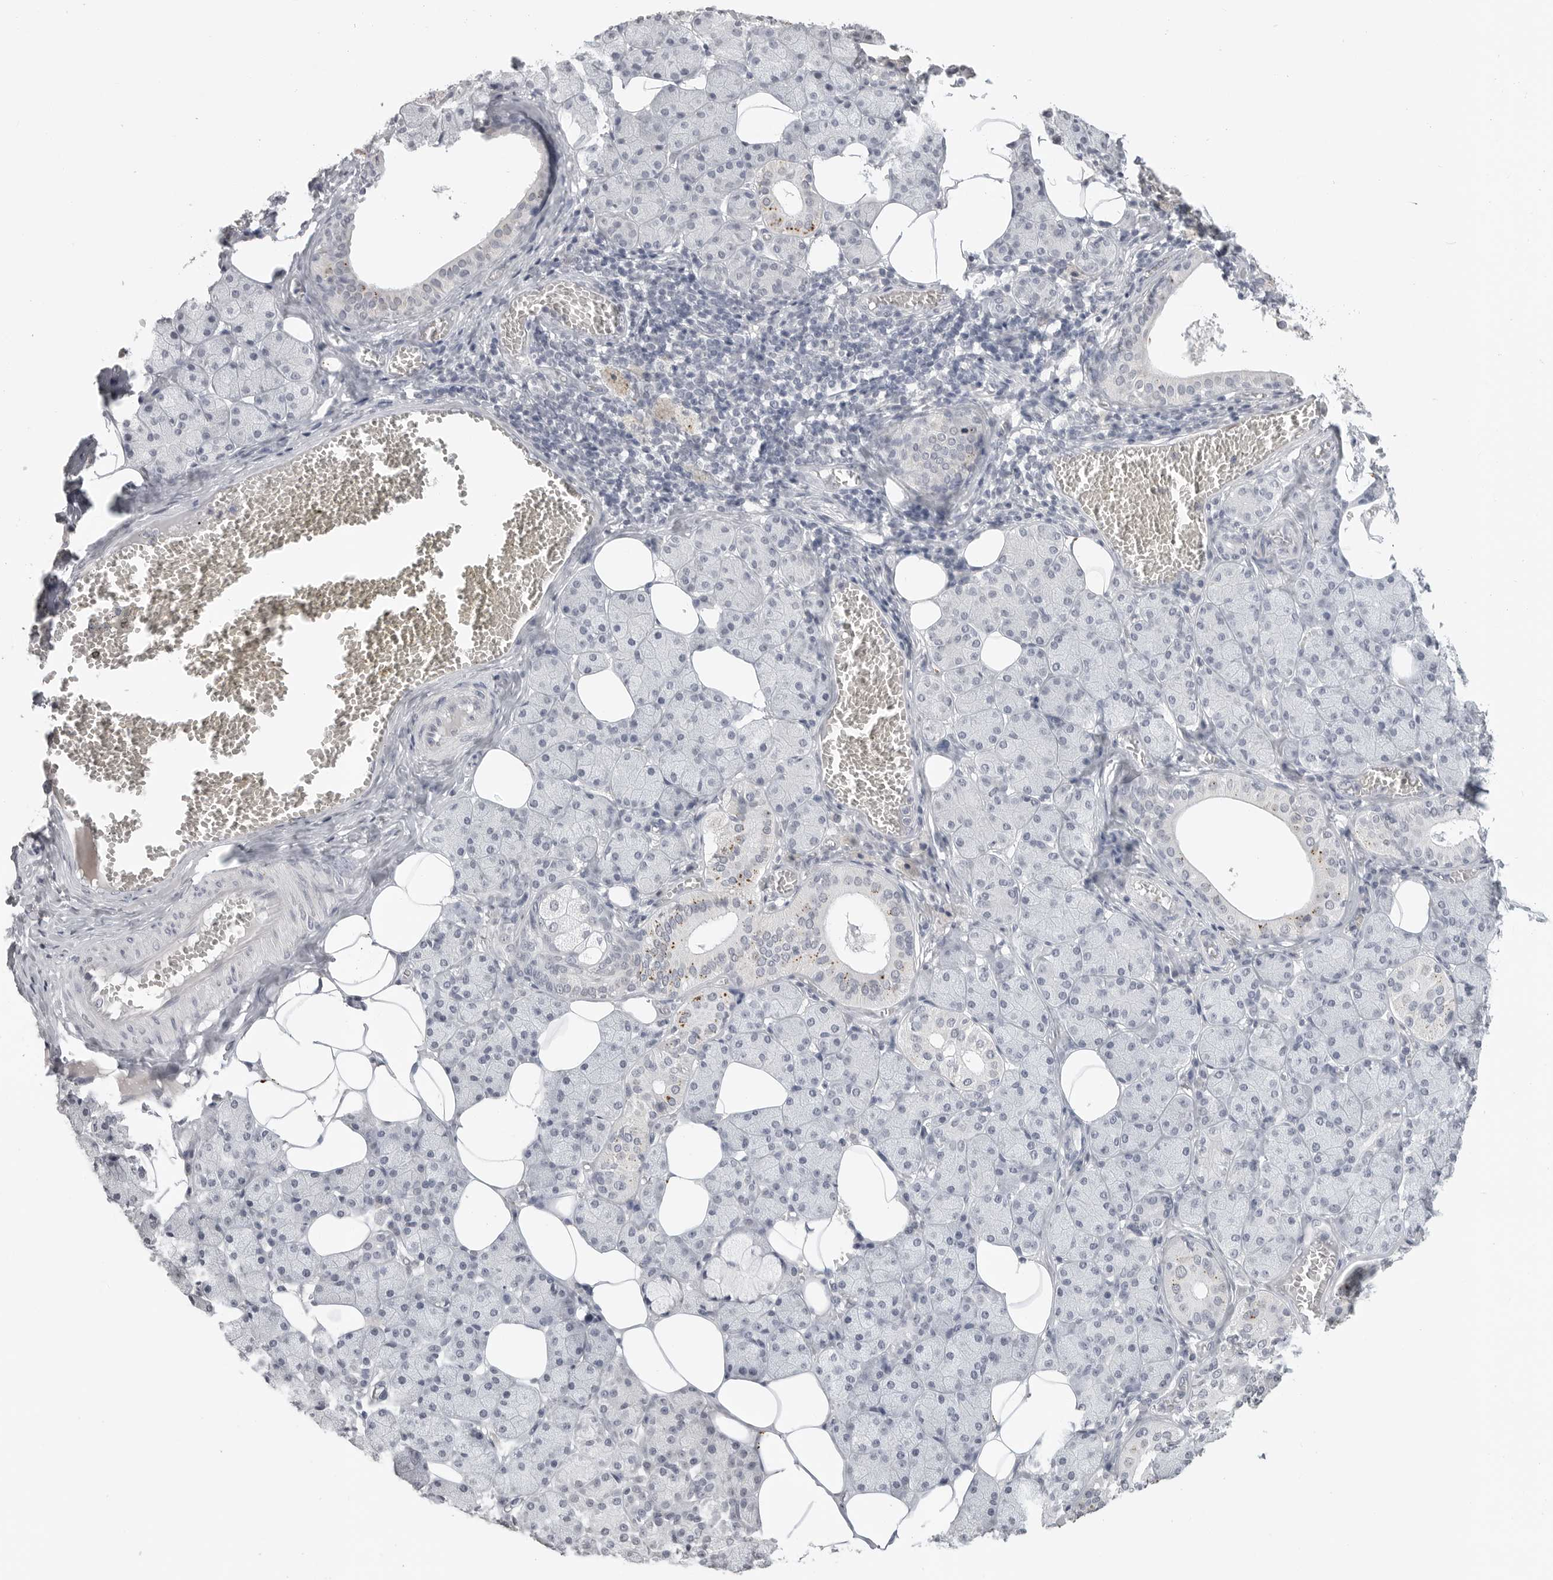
{"staining": {"intensity": "negative", "quantity": "none", "location": "none"}, "tissue": "salivary gland", "cell_type": "Glandular cells", "image_type": "normal", "snomed": [{"axis": "morphology", "description": "Normal tissue, NOS"}, {"axis": "topography", "description": "Salivary gland"}], "caption": "DAB immunohistochemical staining of normal human salivary gland shows no significant positivity in glandular cells.", "gene": "PRSS1", "patient": {"sex": "female", "age": 33}}